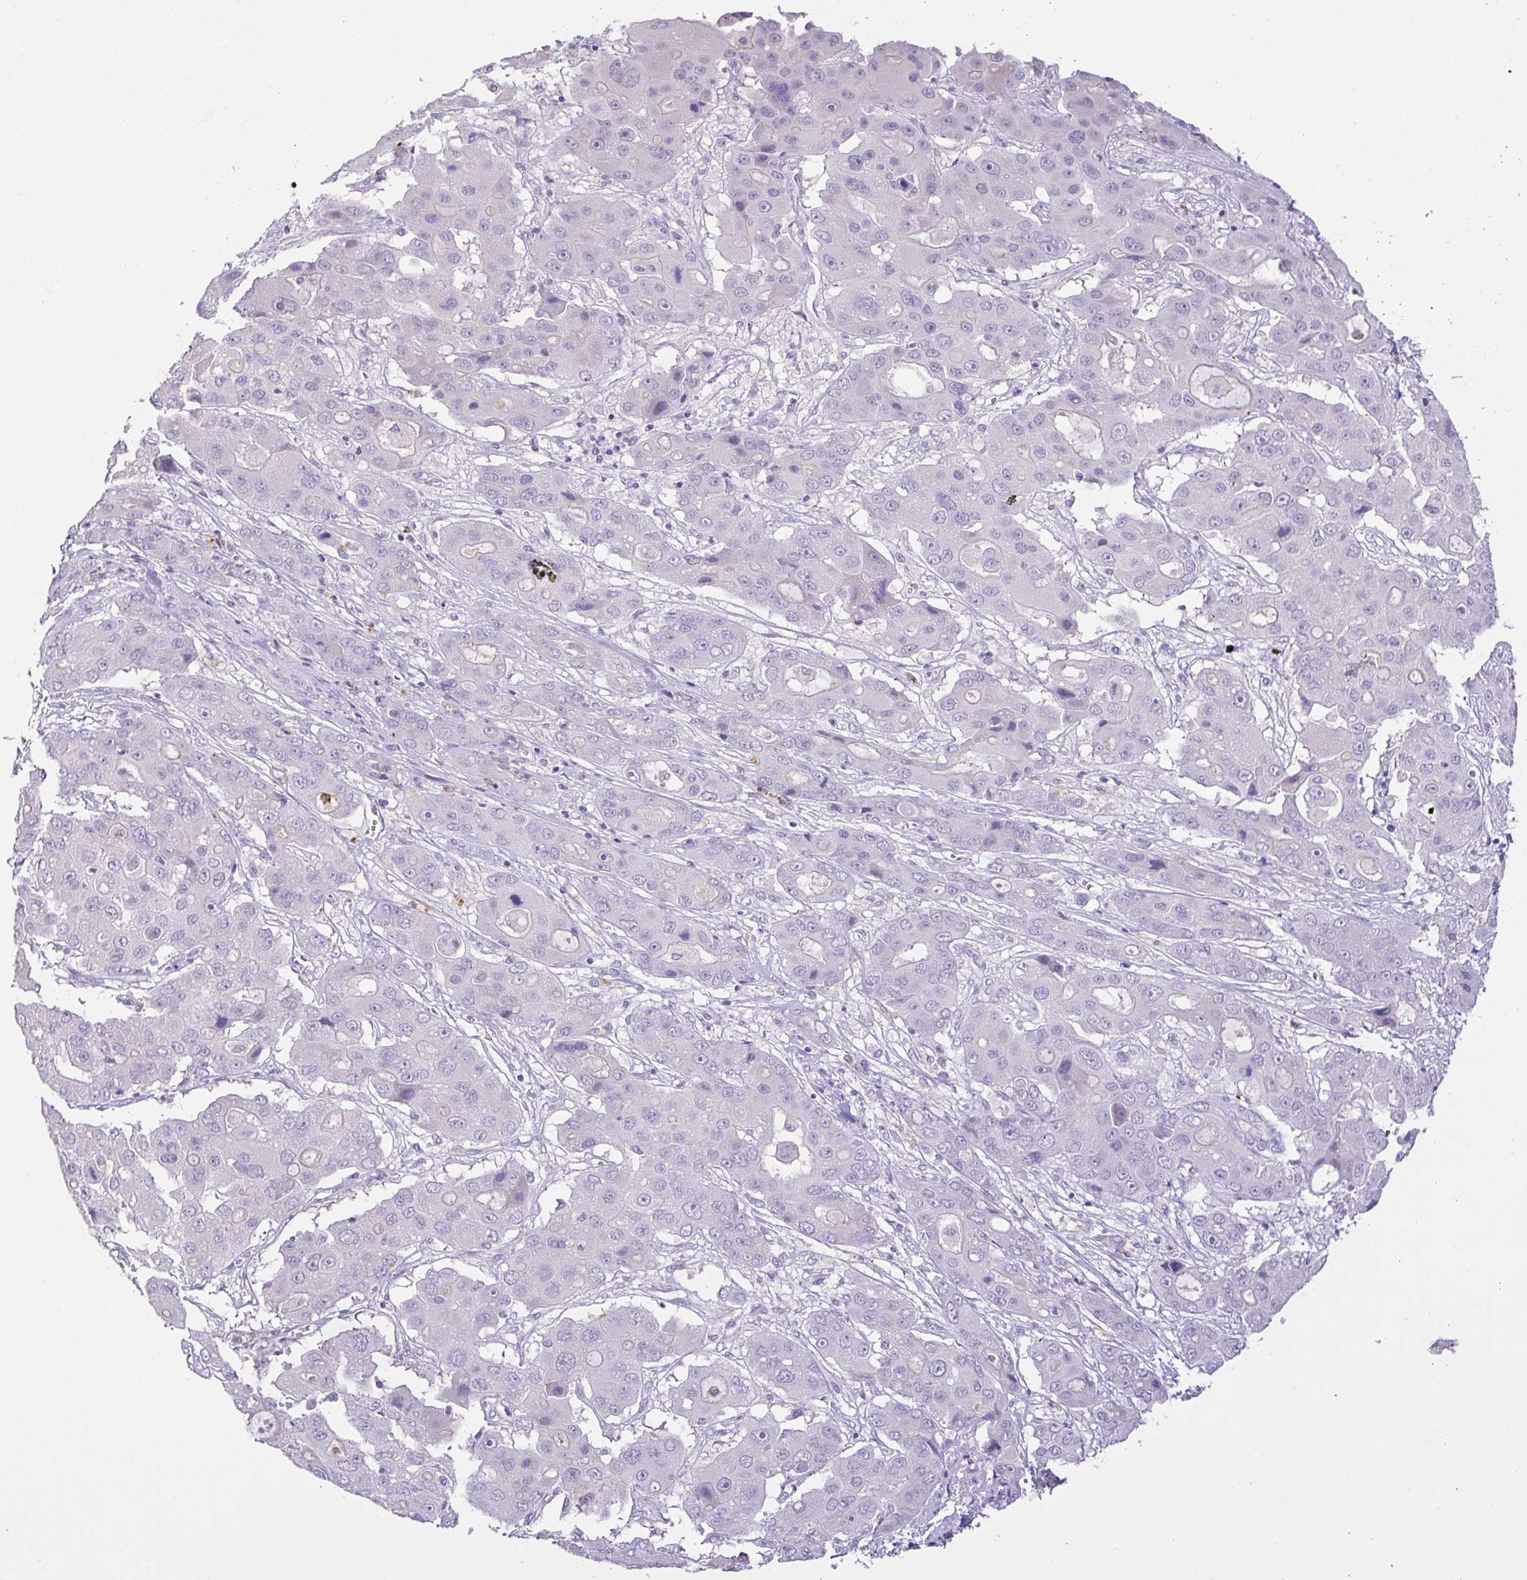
{"staining": {"intensity": "negative", "quantity": "none", "location": "none"}, "tissue": "liver cancer", "cell_type": "Tumor cells", "image_type": "cancer", "snomed": [{"axis": "morphology", "description": "Cholangiocarcinoma"}, {"axis": "topography", "description": "Liver"}], "caption": "An IHC histopathology image of liver cancer is shown. There is no staining in tumor cells of liver cancer.", "gene": "CST11", "patient": {"sex": "male", "age": 67}}